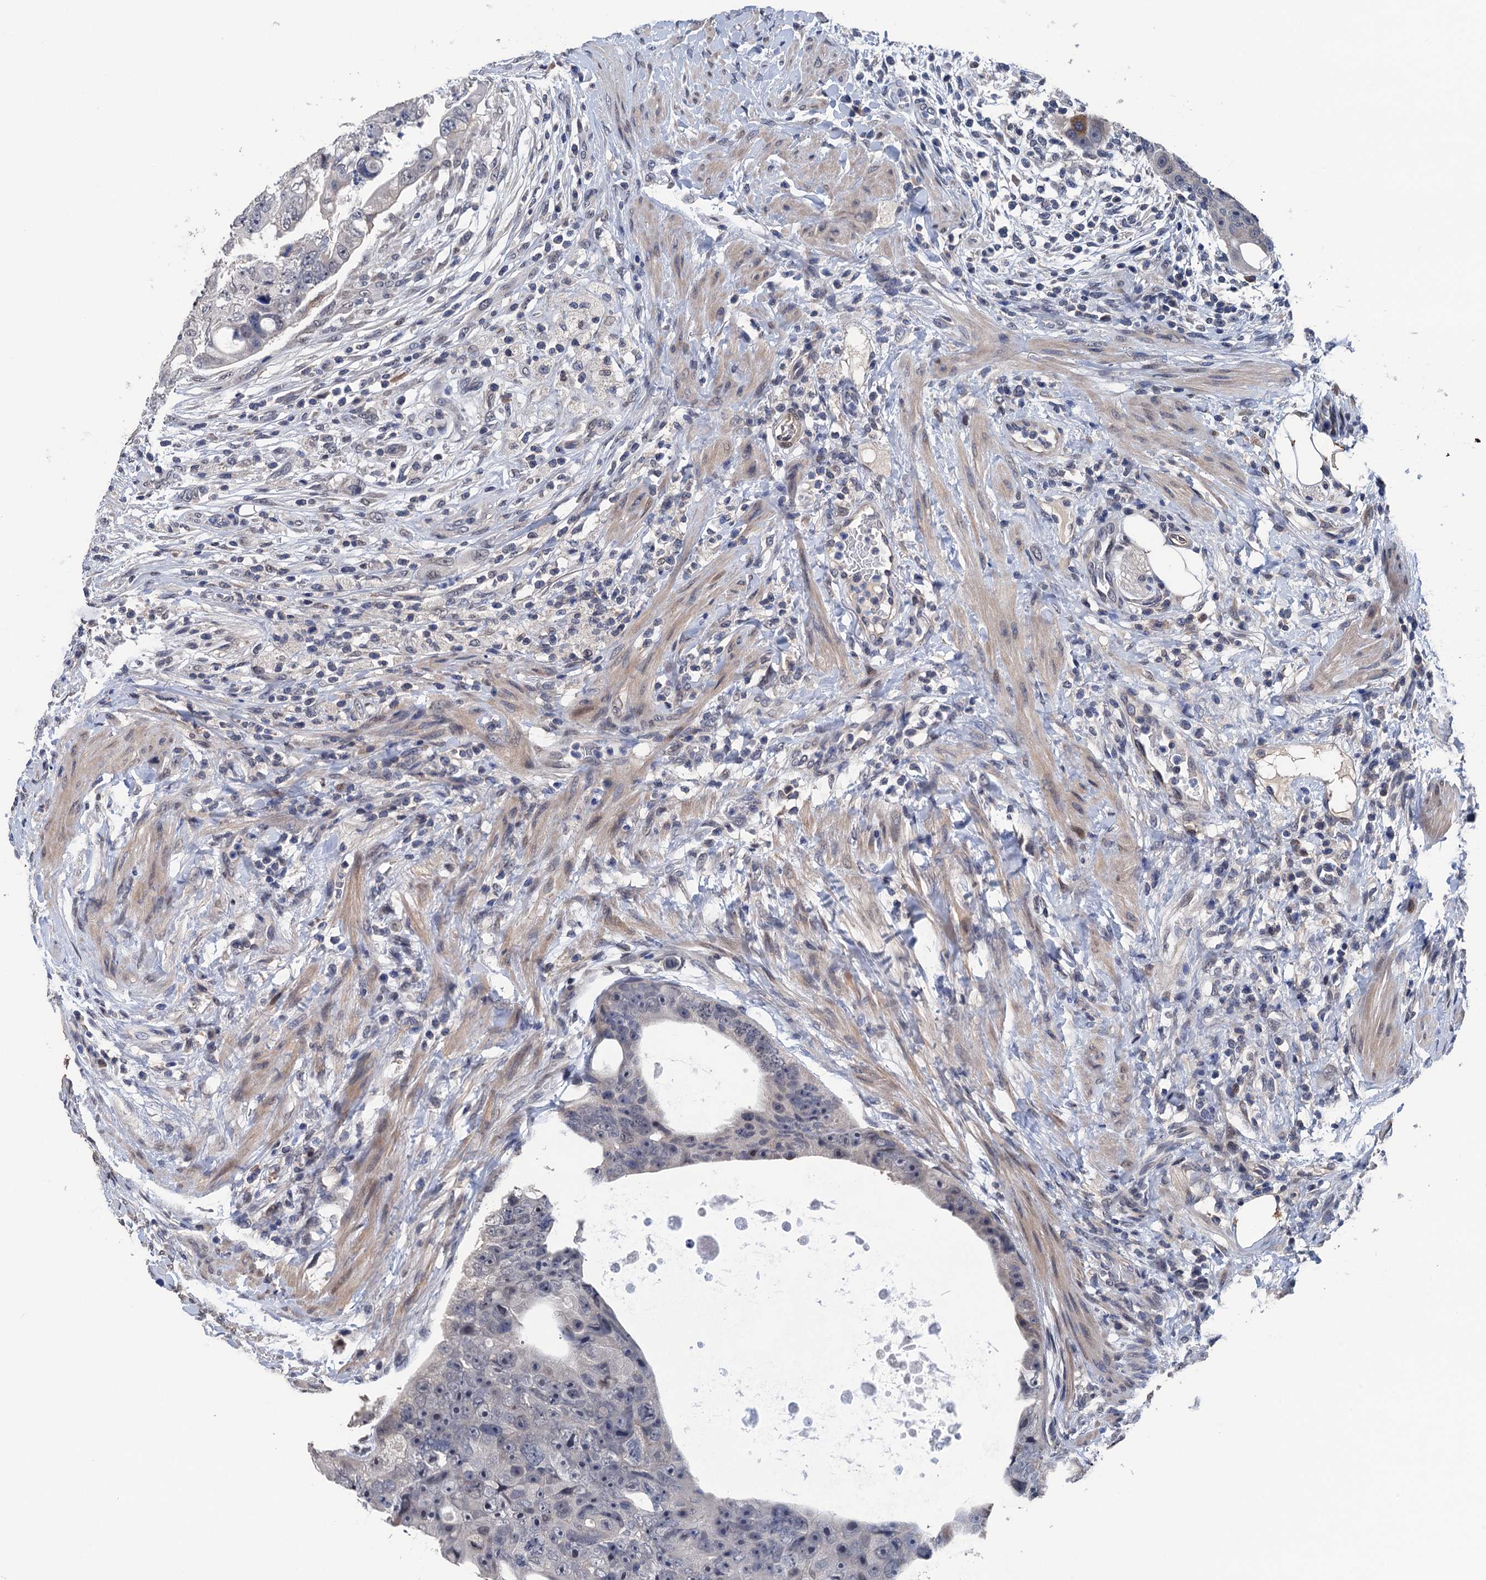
{"staining": {"intensity": "negative", "quantity": "none", "location": "none"}, "tissue": "colorectal cancer", "cell_type": "Tumor cells", "image_type": "cancer", "snomed": [{"axis": "morphology", "description": "Adenocarcinoma, NOS"}, {"axis": "topography", "description": "Rectum"}], "caption": "Tumor cells show no significant expression in colorectal cancer.", "gene": "ART5", "patient": {"sex": "male", "age": 59}}